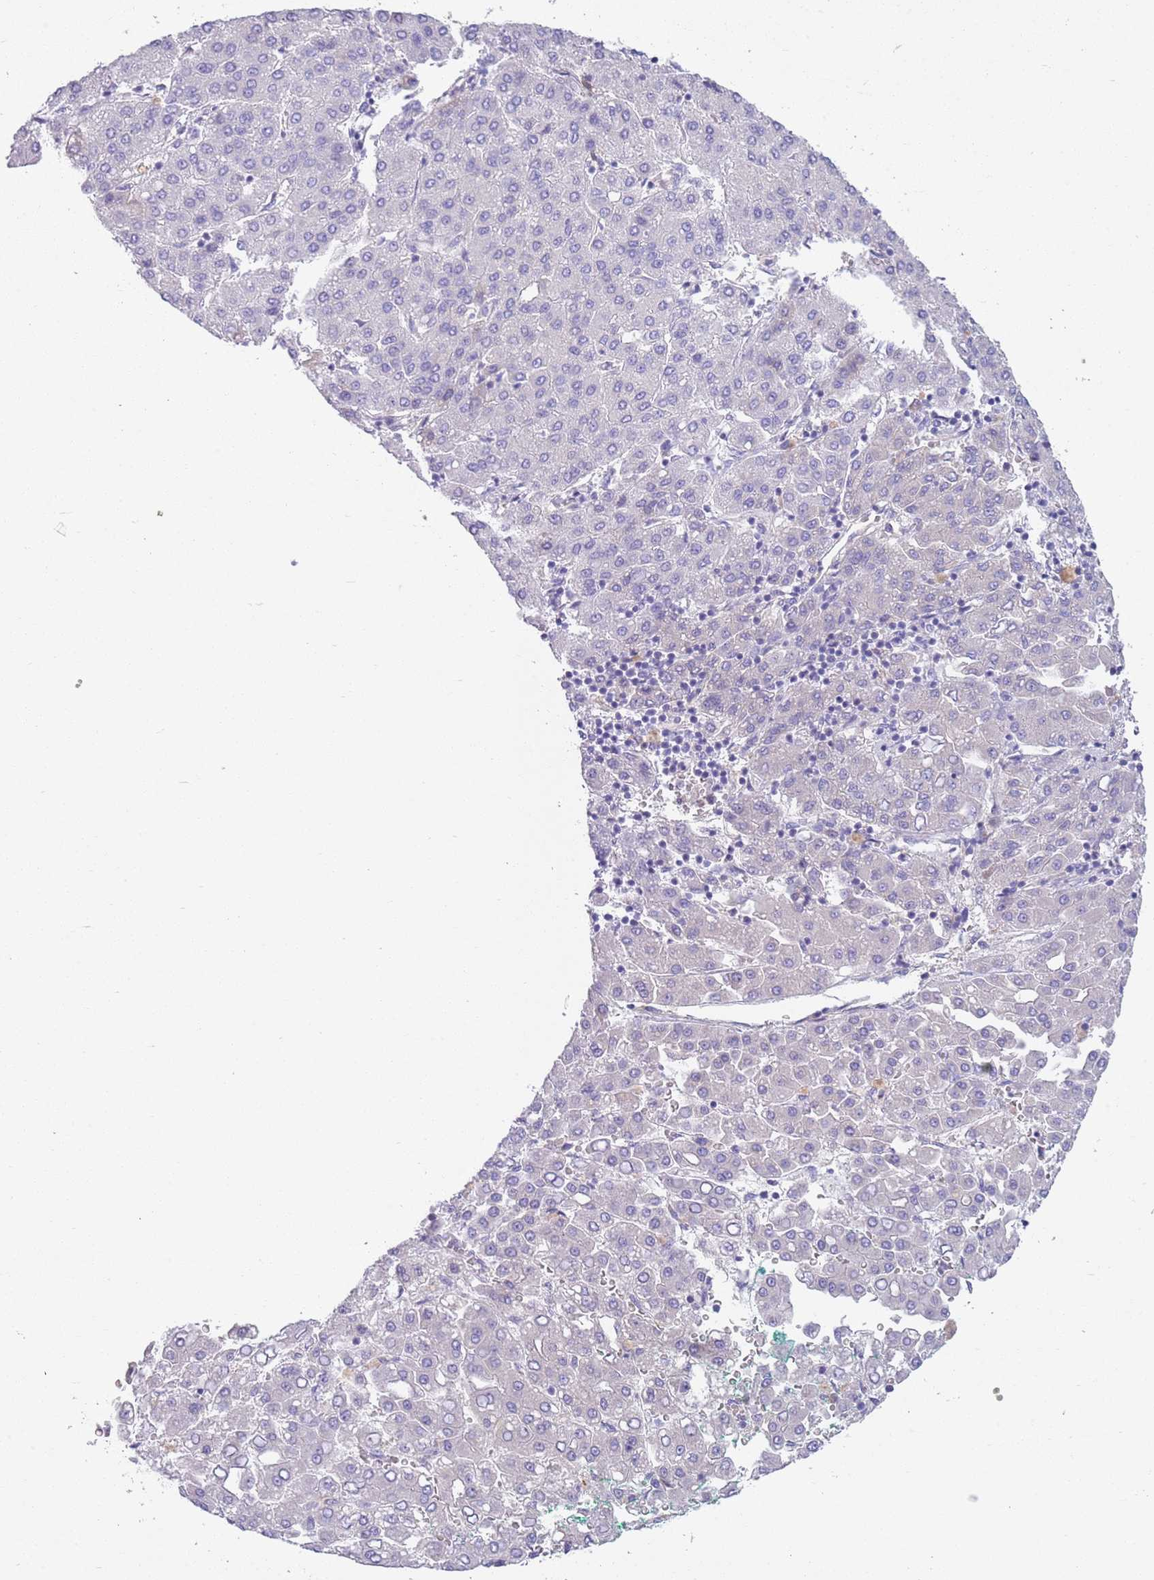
{"staining": {"intensity": "negative", "quantity": "none", "location": "none"}, "tissue": "liver cancer", "cell_type": "Tumor cells", "image_type": "cancer", "snomed": [{"axis": "morphology", "description": "Carcinoma, Hepatocellular, NOS"}, {"axis": "topography", "description": "Liver"}], "caption": "The IHC micrograph has no significant positivity in tumor cells of hepatocellular carcinoma (liver) tissue.", "gene": "IGFL4", "patient": {"sex": "male", "age": 65}}